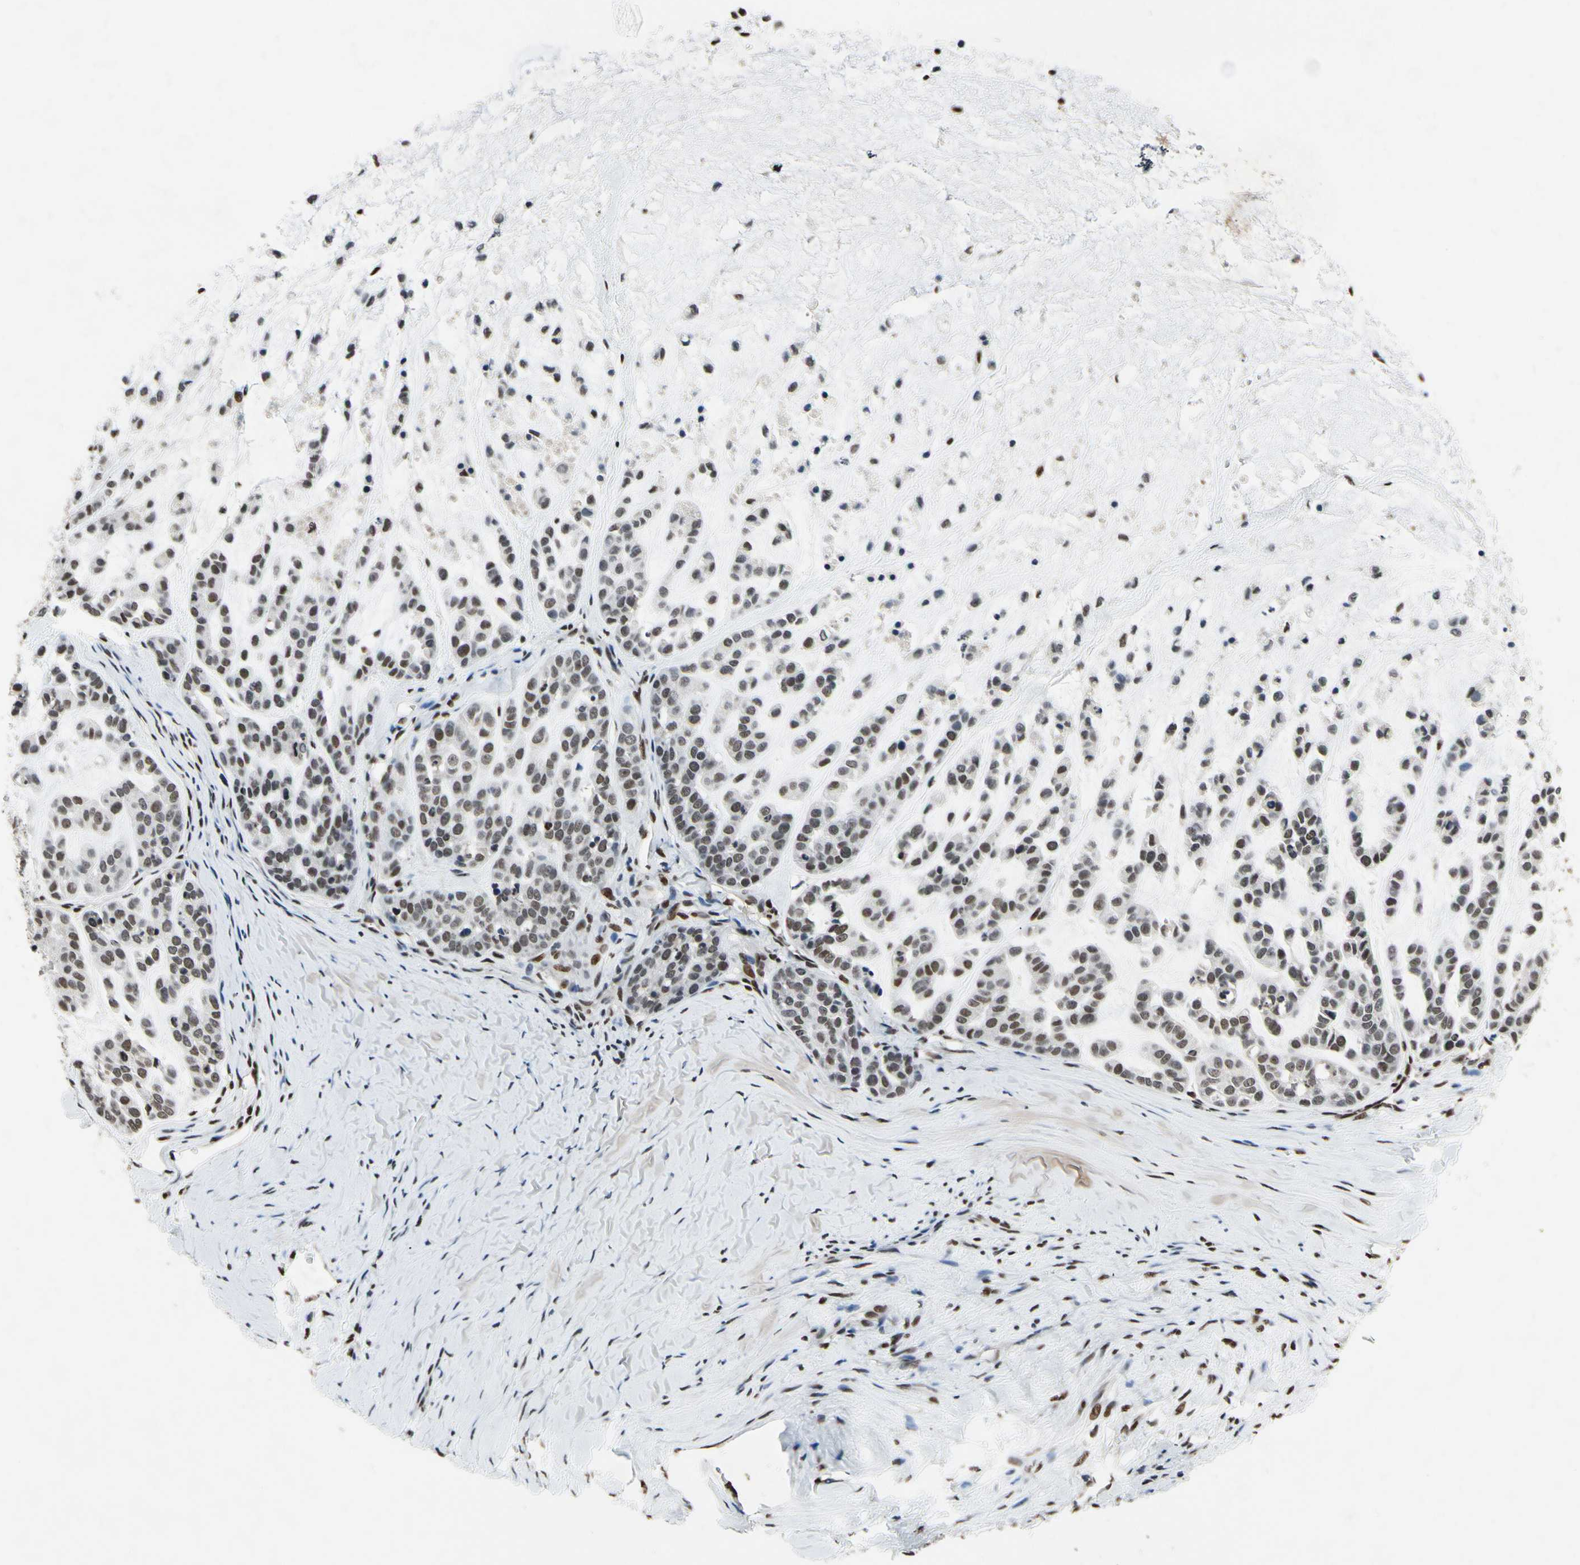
{"staining": {"intensity": "moderate", "quantity": ">75%", "location": "nuclear"}, "tissue": "head and neck cancer", "cell_type": "Tumor cells", "image_type": "cancer", "snomed": [{"axis": "morphology", "description": "Adenocarcinoma, NOS"}, {"axis": "morphology", "description": "Adenoma, NOS"}, {"axis": "topography", "description": "Head-Neck"}], "caption": "Immunohistochemistry of human head and neck cancer (adenocarcinoma) demonstrates medium levels of moderate nuclear positivity in about >75% of tumor cells.", "gene": "RECQL", "patient": {"sex": "female", "age": 55}}